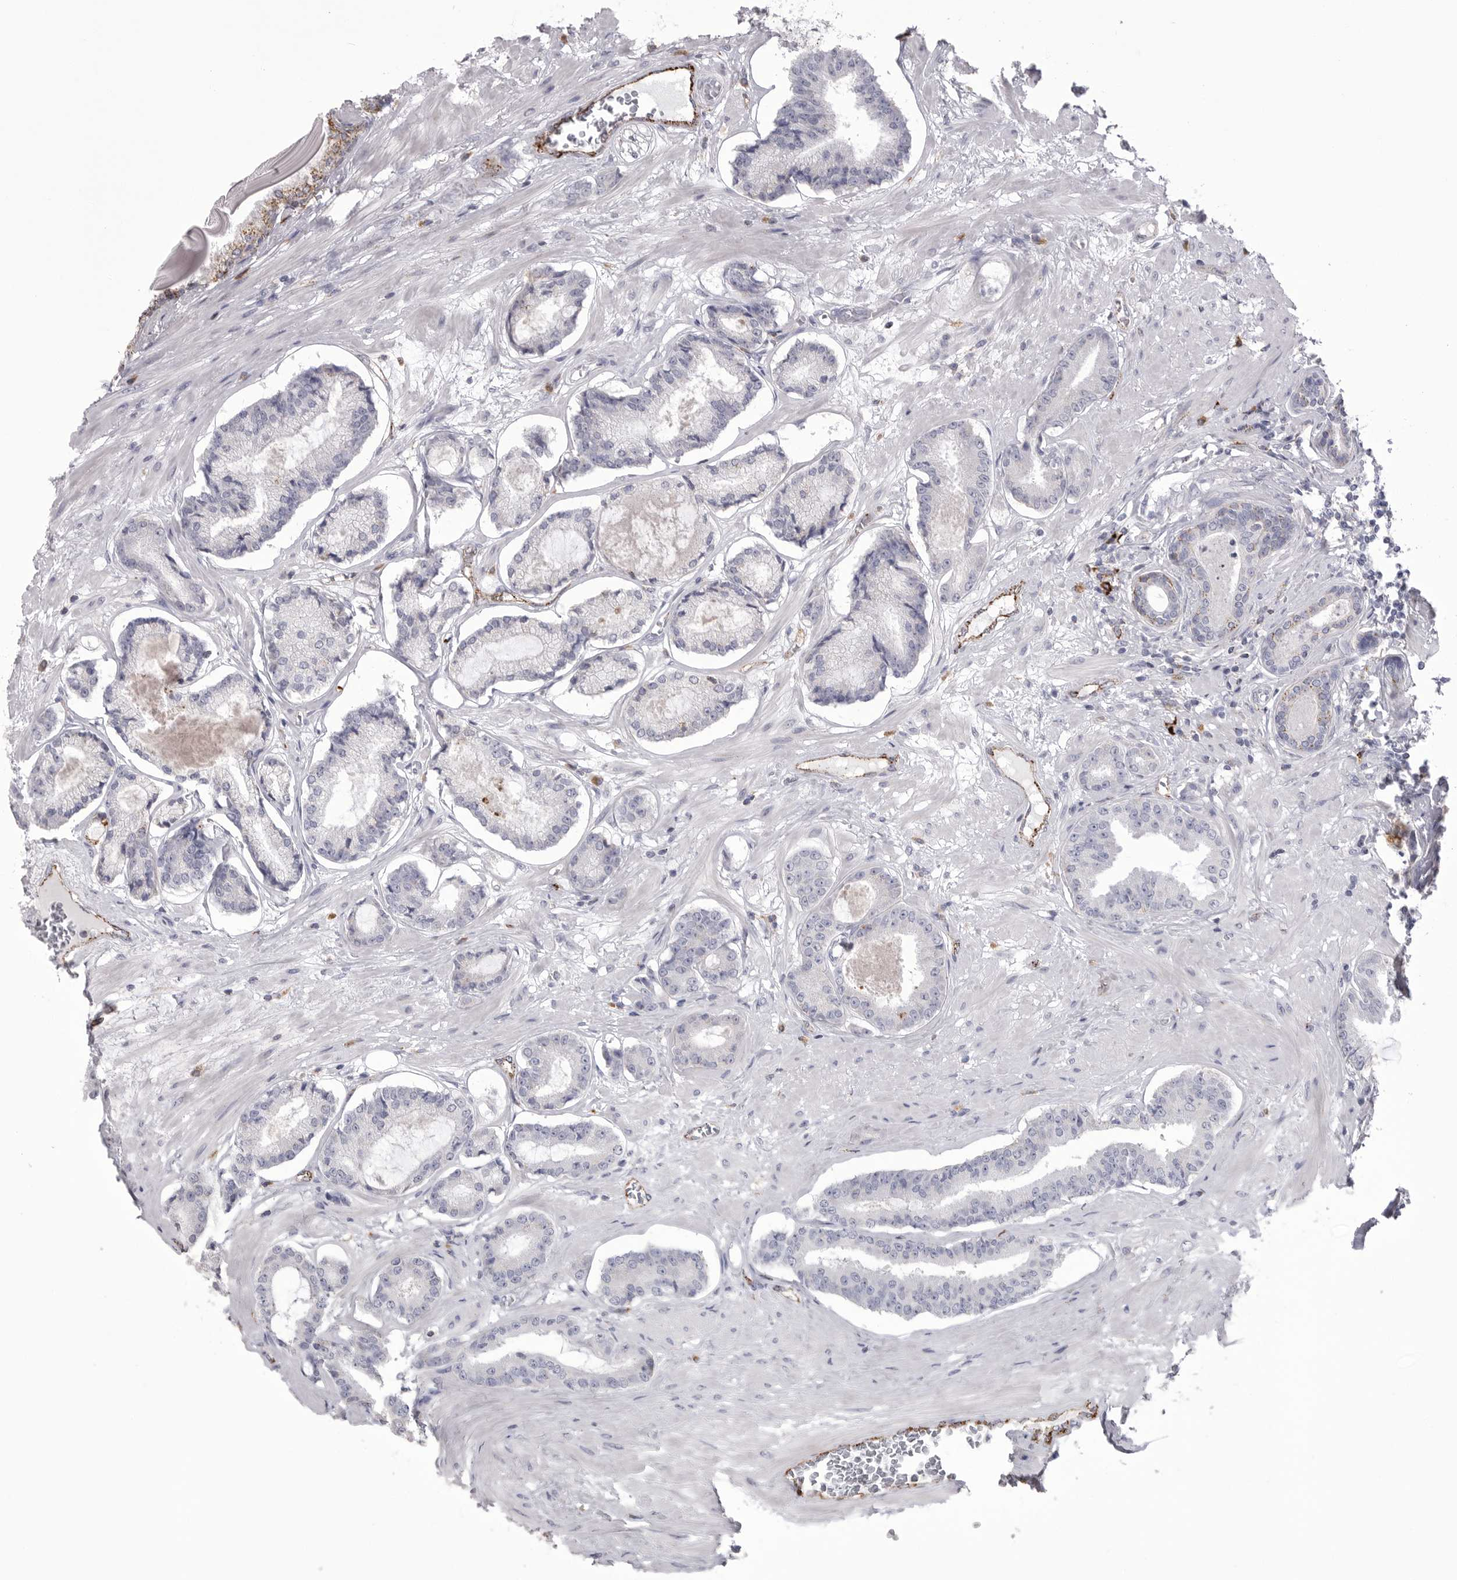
{"staining": {"intensity": "negative", "quantity": "none", "location": "none"}, "tissue": "prostate cancer", "cell_type": "Tumor cells", "image_type": "cancer", "snomed": [{"axis": "morphology", "description": "Adenocarcinoma, Low grade"}, {"axis": "topography", "description": "Prostate"}], "caption": "DAB (3,3'-diaminobenzidine) immunohistochemical staining of low-grade adenocarcinoma (prostate) demonstrates no significant expression in tumor cells.", "gene": "PSPN", "patient": {"sex": "male", "age": 60}}